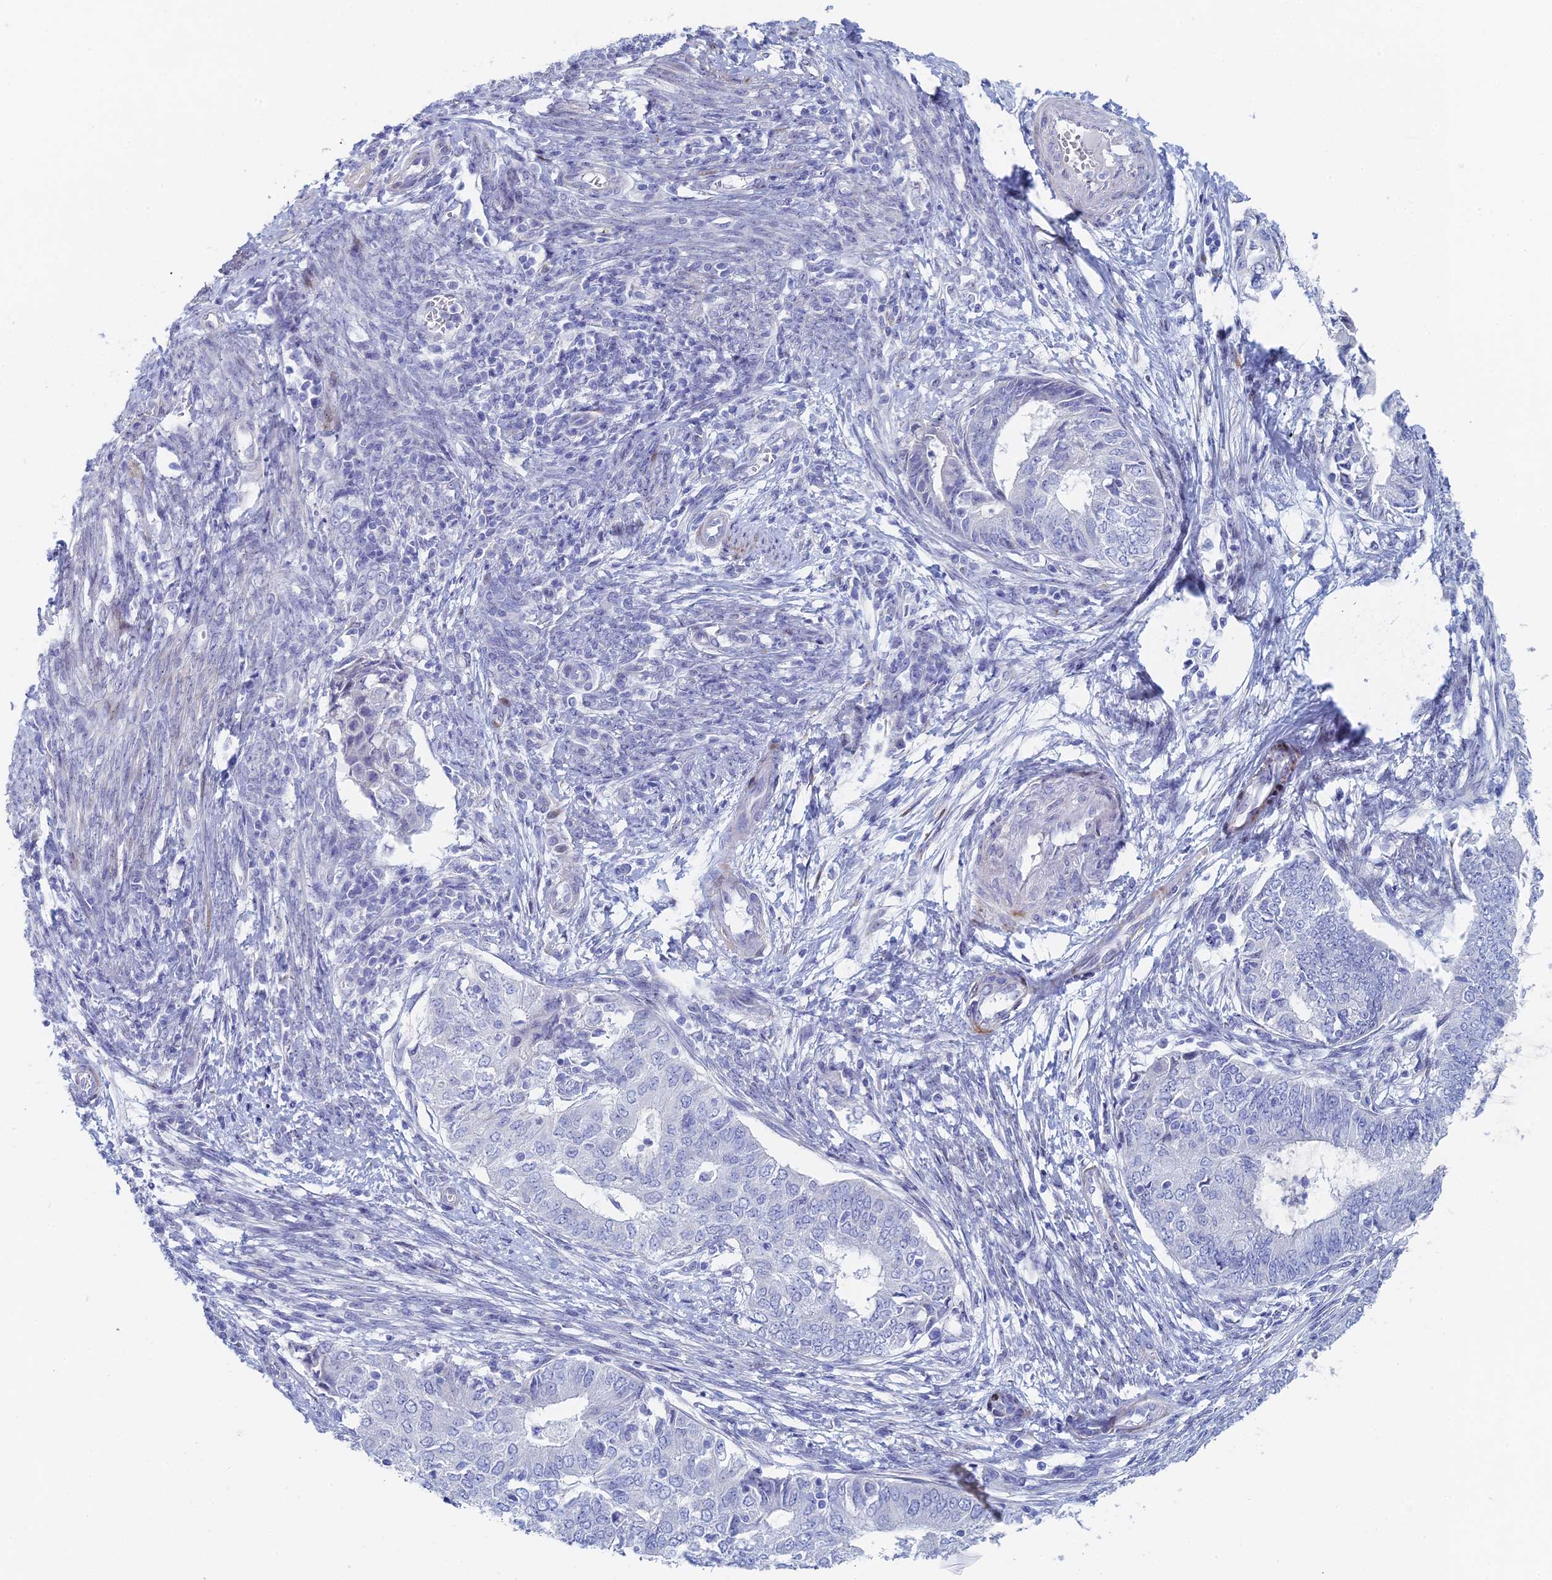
{"staining": {"intensity": "negative", "quantity": "none", "location": "none"}, "tissue": "endometrial cancer", "cell_type": "Tumor cells", "image_type": "cancer", "snomed": [{"axis": "morphology", "description": "Adenocarcinoma, NOS"}, {"axis": "topography", "description": "Endometrium"}], "caption": "IHC photomicrograph of human endometrial cancer stained for a protein (brown), which shows no staining in tumor cells. (DAB (3,3'-diaminobenzidine) immunohistochemistry (IHC) with hematoxylin counter stain).", "gene": "DRGX", "patient": {"sex": "female", "age": 62}}